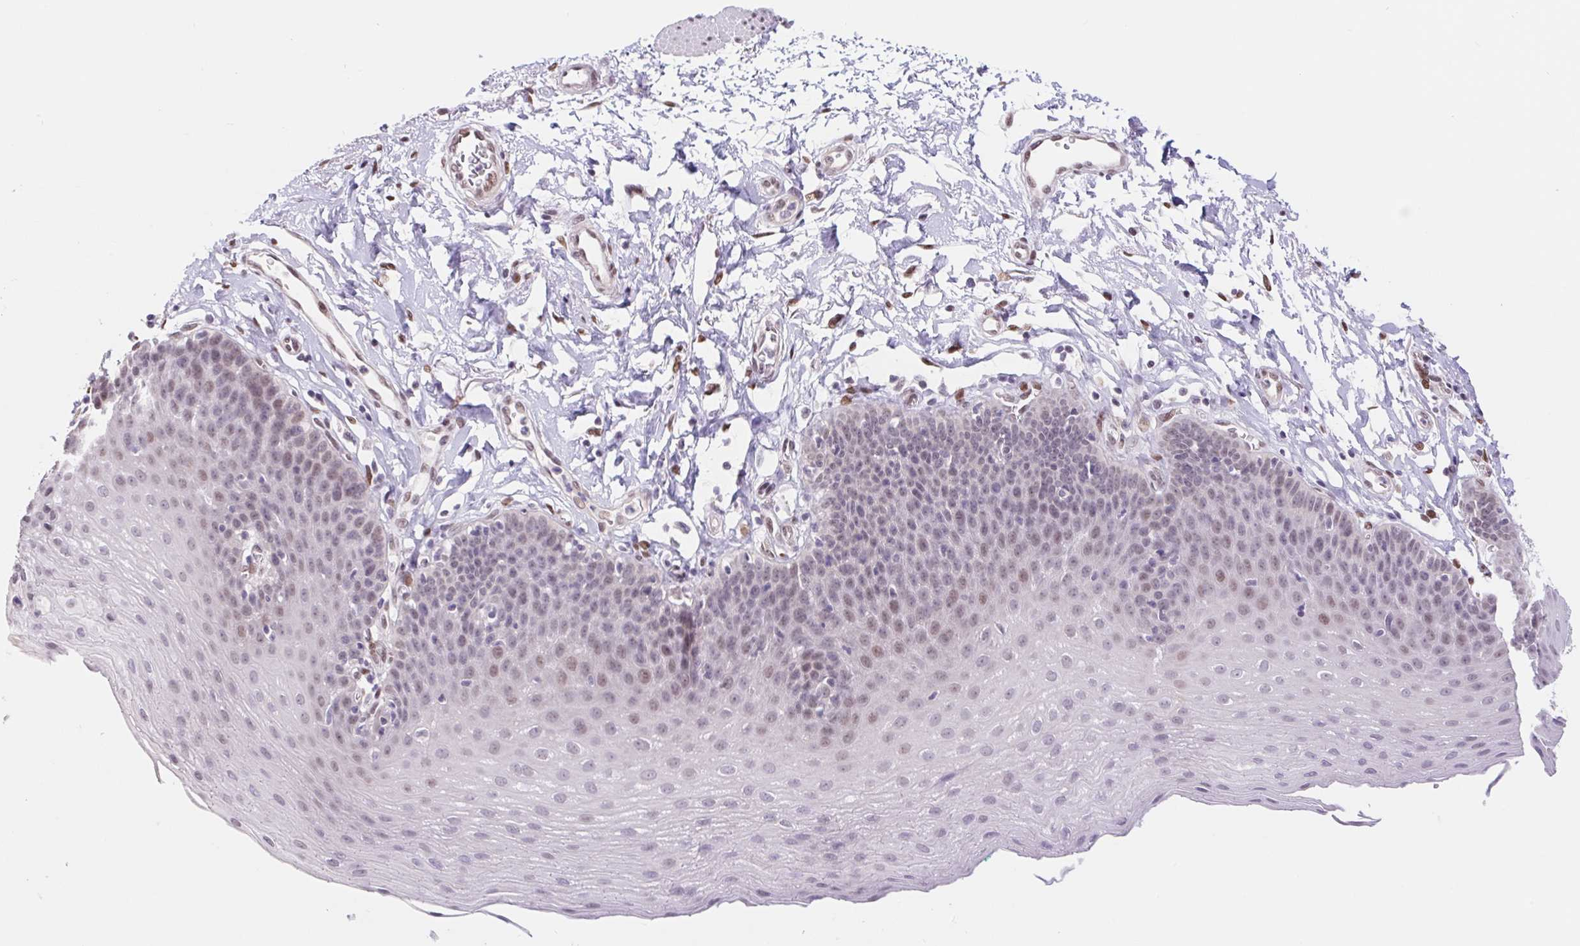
{"staining": {"intensity": "weak", "quantity": "<25%", "location": "nuclear"}, "tissue": "esophagus", "cell_type": "Squamous epithelial cells", "image_type": "normal", "snomed": [{"axis": "morphology", "description": "Normal tissue, NOS"}, {"axis": "topography", "description": "Esophagus"}], "caption": "IHC image of unremarkable human esophagus stained for a protein (brown), which shows no staining in squamous epithelial cells. (DAB immunohistochemistry with hematoxylin counter stain).", "gene": "CAND1", "patient": {"sex": "female", "age": 81}}